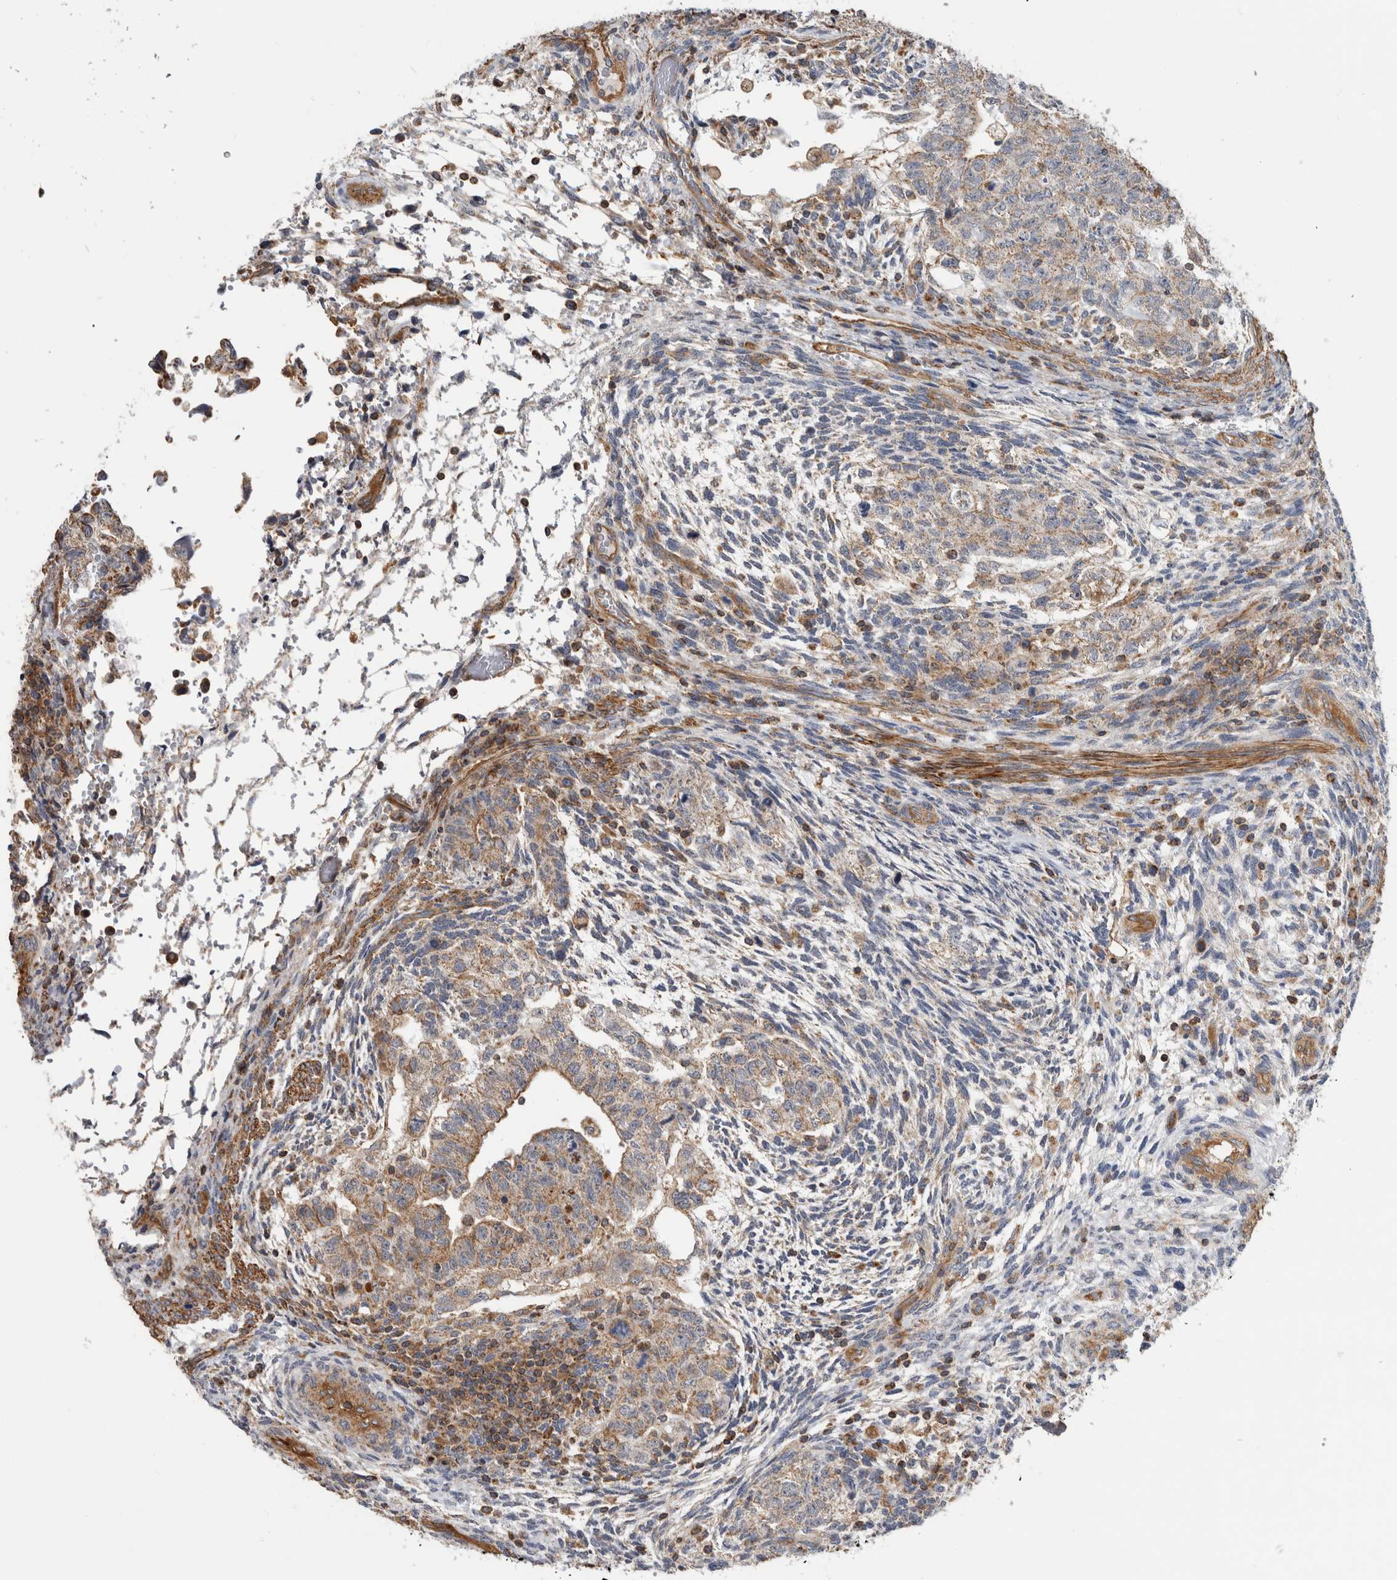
{"staining": {"intensity": "weak", "quantity": ">75%", "location": "cytoplasmic/membranous"}, "tissue": "testis cancer", "cell_type": "Tumor cells", "image_type": "cancer", "snomed": [{"axis": "morphology", "description": "Normal tissue, NOS"}, {"axis": "morphology", "description": "Carcinoma, Embryonal, NOS"}, {"axis": "topography", "description": "Testis"}], "caption": "Immunohistochemical staining of testis cancer (embryonal carcinoma) demonstrates low levels of weak cytoplasmic/membranous positivity in approximately >75% of tumor cells.", "gene": "SFXN2", "patient": {"sex": "male", "age": 36}}